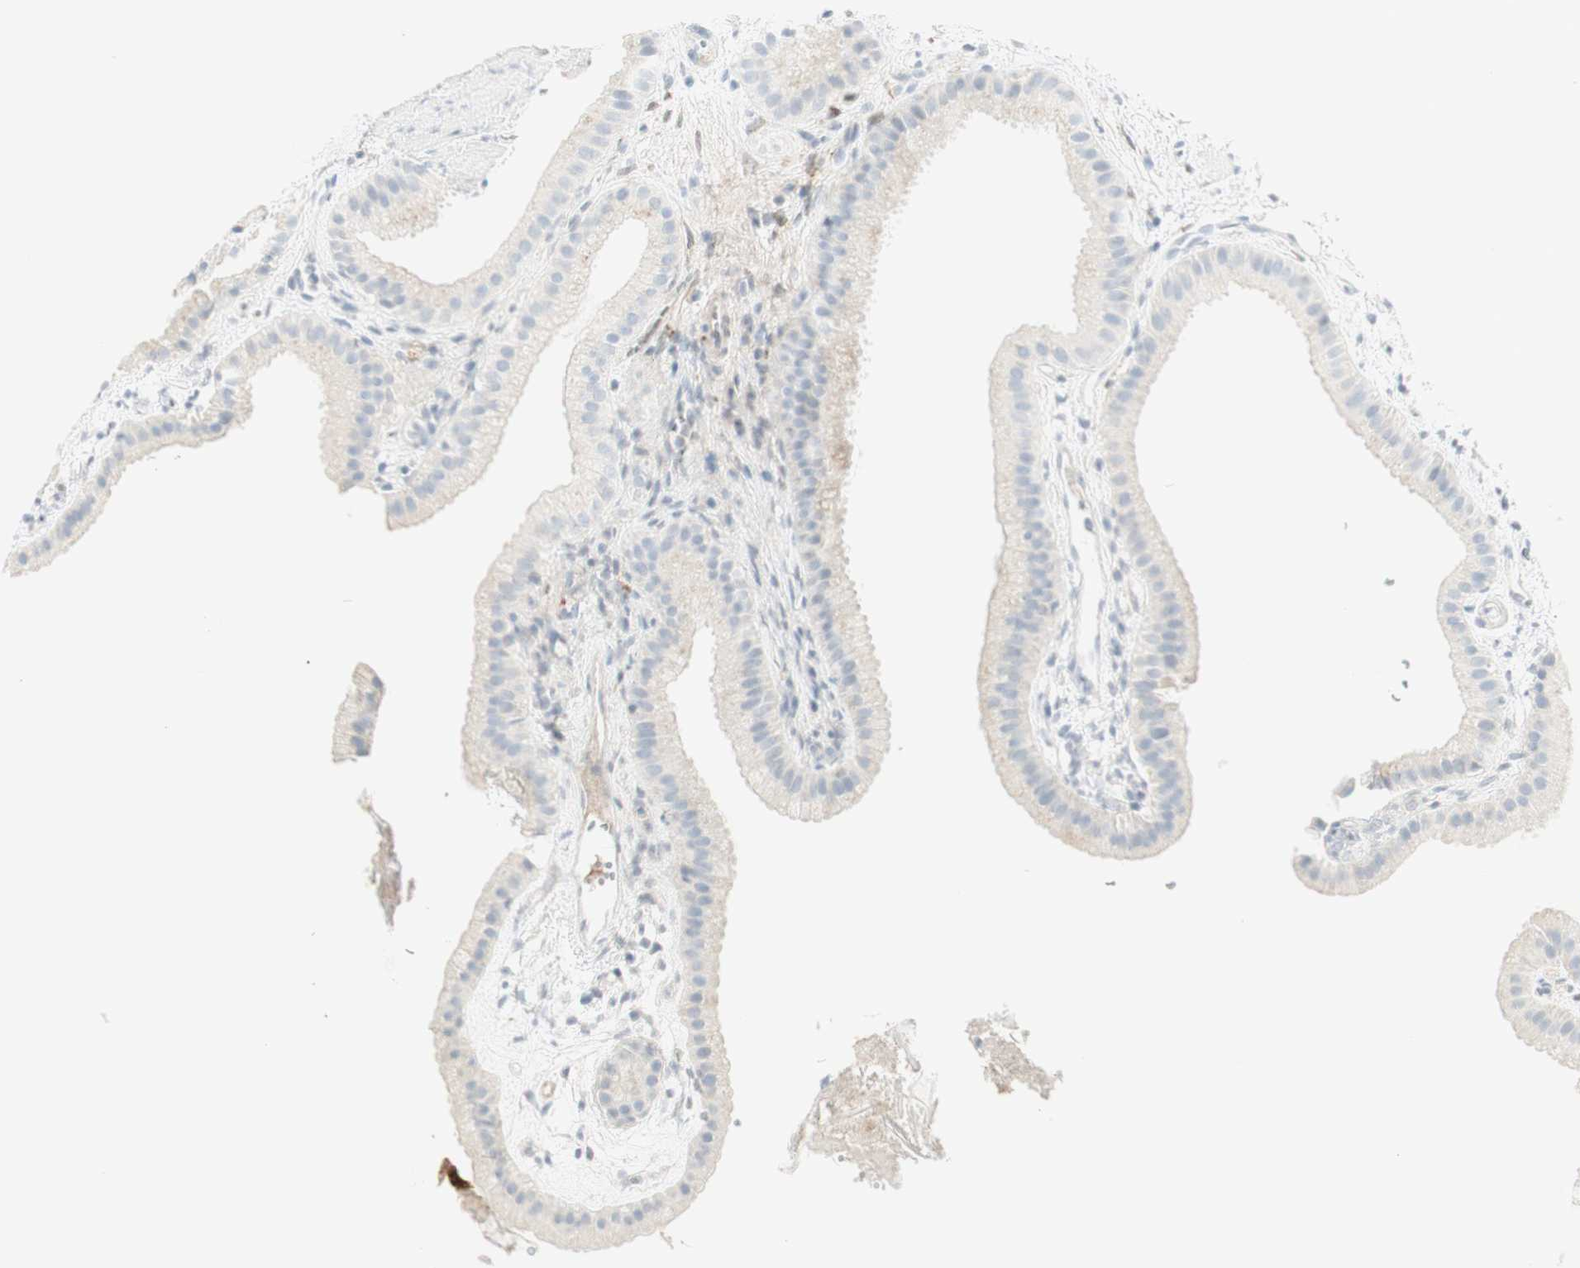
{"staining": {"intensity": "moderate", "quantity": "<25%", "location": "cytoplasmic/membranous"}, "tissue": "gallbladder", "cell_type": "Glandular cells", "image_type": "normal", "snomed": [{"axis": "morphology", "description": "Normal tissue, NOS"}, {"axis": "topography", "description": "Gallbladder"}], "caption": "Protein staining demonstrates moderate cytoplasmic/membranous expression in approximately <25% of glandular cells in unremarkable gallbladder.", "gene": "MDK", "patient": {"sex": "female", "age": 64}}